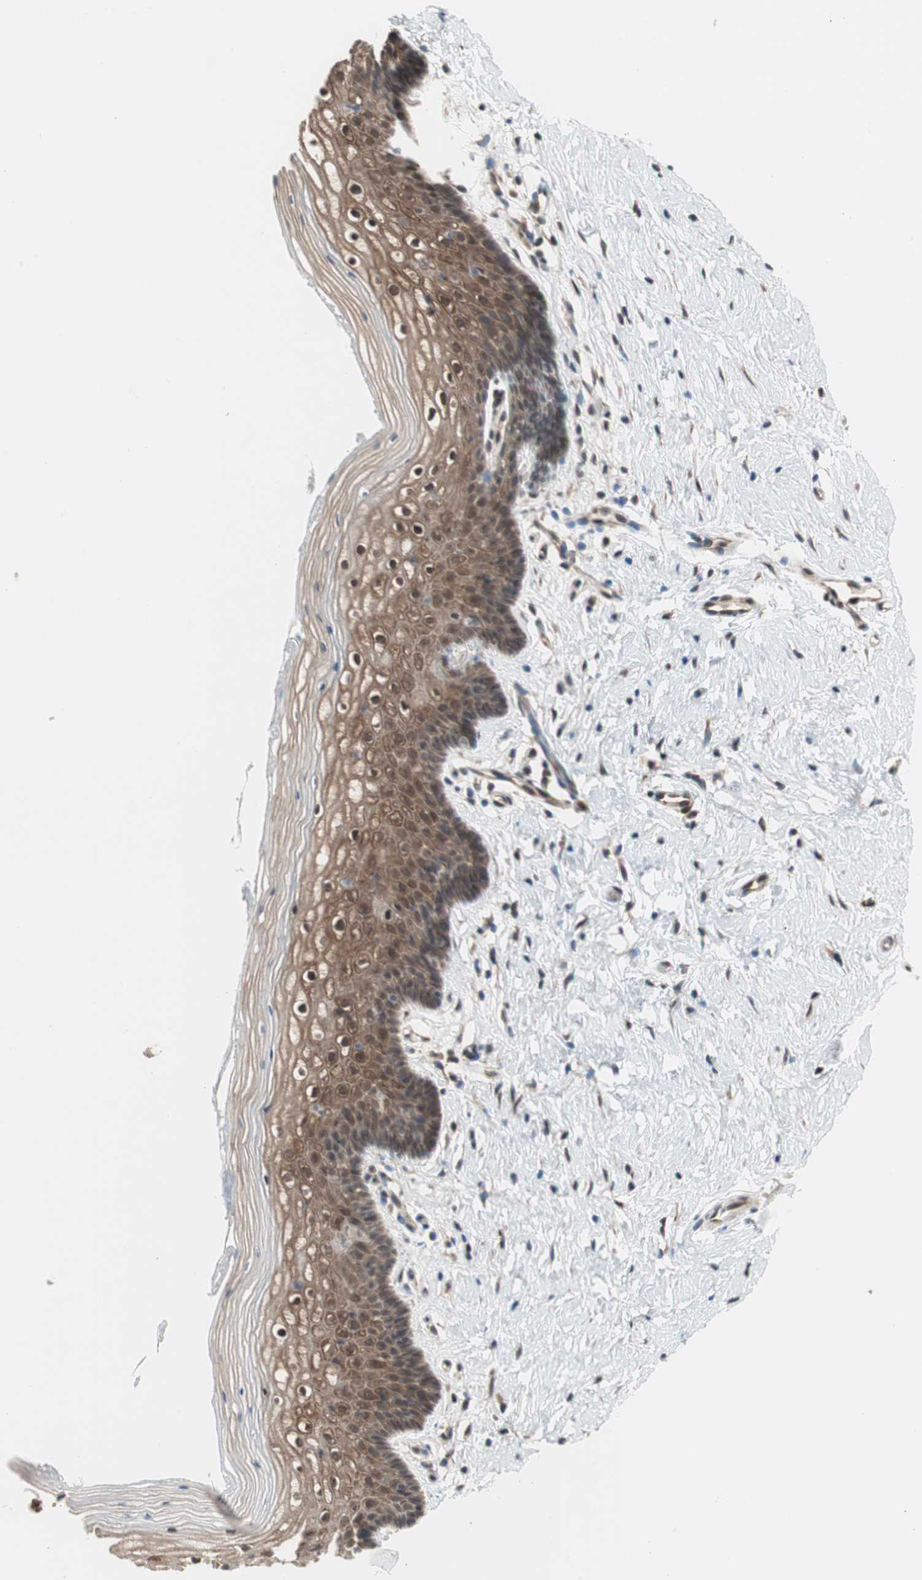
{"staining": {"intensity": "moderate", "quantity": ">75%", "location": "cytoplasmic/membranous"}, "tissue": "vagina", "cell_type": "Squamous epithelial cells", "image_type": "normal", "snomed": [{"axis": "morphology", "description": "Normal tissue, NOS"}, {"axis": "topography", "description": "Vagina"}], "caption": "A medium amount of moderate cytoplasmic/membranous staining is appreciated in approximately >75% of squamous epithelial cells in benign vagina.", "gene": "ZNF512B", "patient": {"sex": "female", "age": 46}}